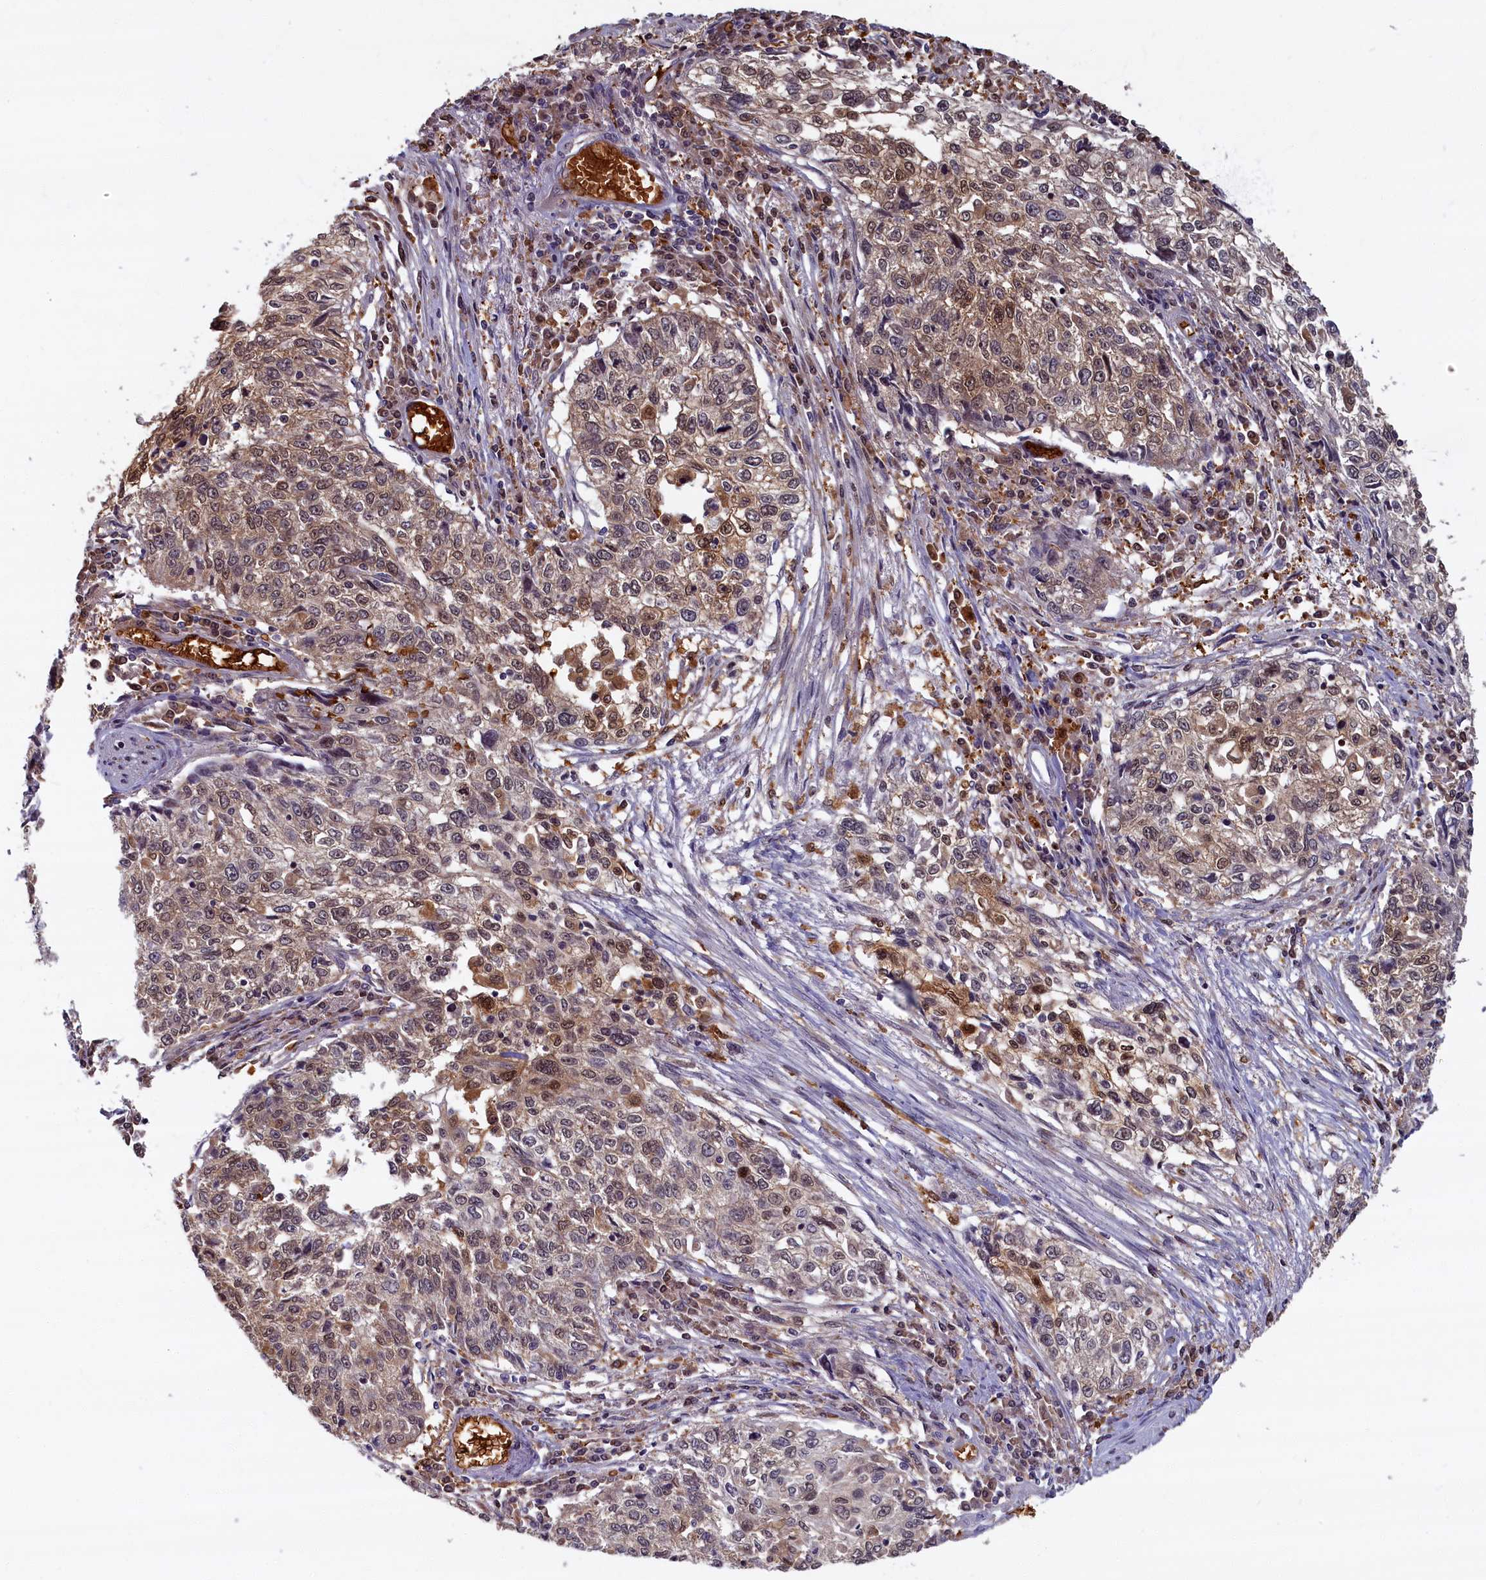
{"staining": {"intensity": "weak", "quantity": "25%-75%", "location": "cytoplasmic/membranous,nuclear"}, "tissue": "cervical cancer", "cell_type": "Tumor cells", "image_type": "cancer", "snomed": [{"axis": "morphology", "description": "Squamous cell carcinoma, NOS"}, {"axis": "topography", "description": "Cervix"}], "caption": "Immunohistochemistry of squamous cell carcinoma (cervical) displays low levels of weak cytoplasmic/membranous and nuclear expression in approximately 25%-75% of tumor cells.", "gene": "BLVRB", "patient": {"sex": "female", "age": 57}}